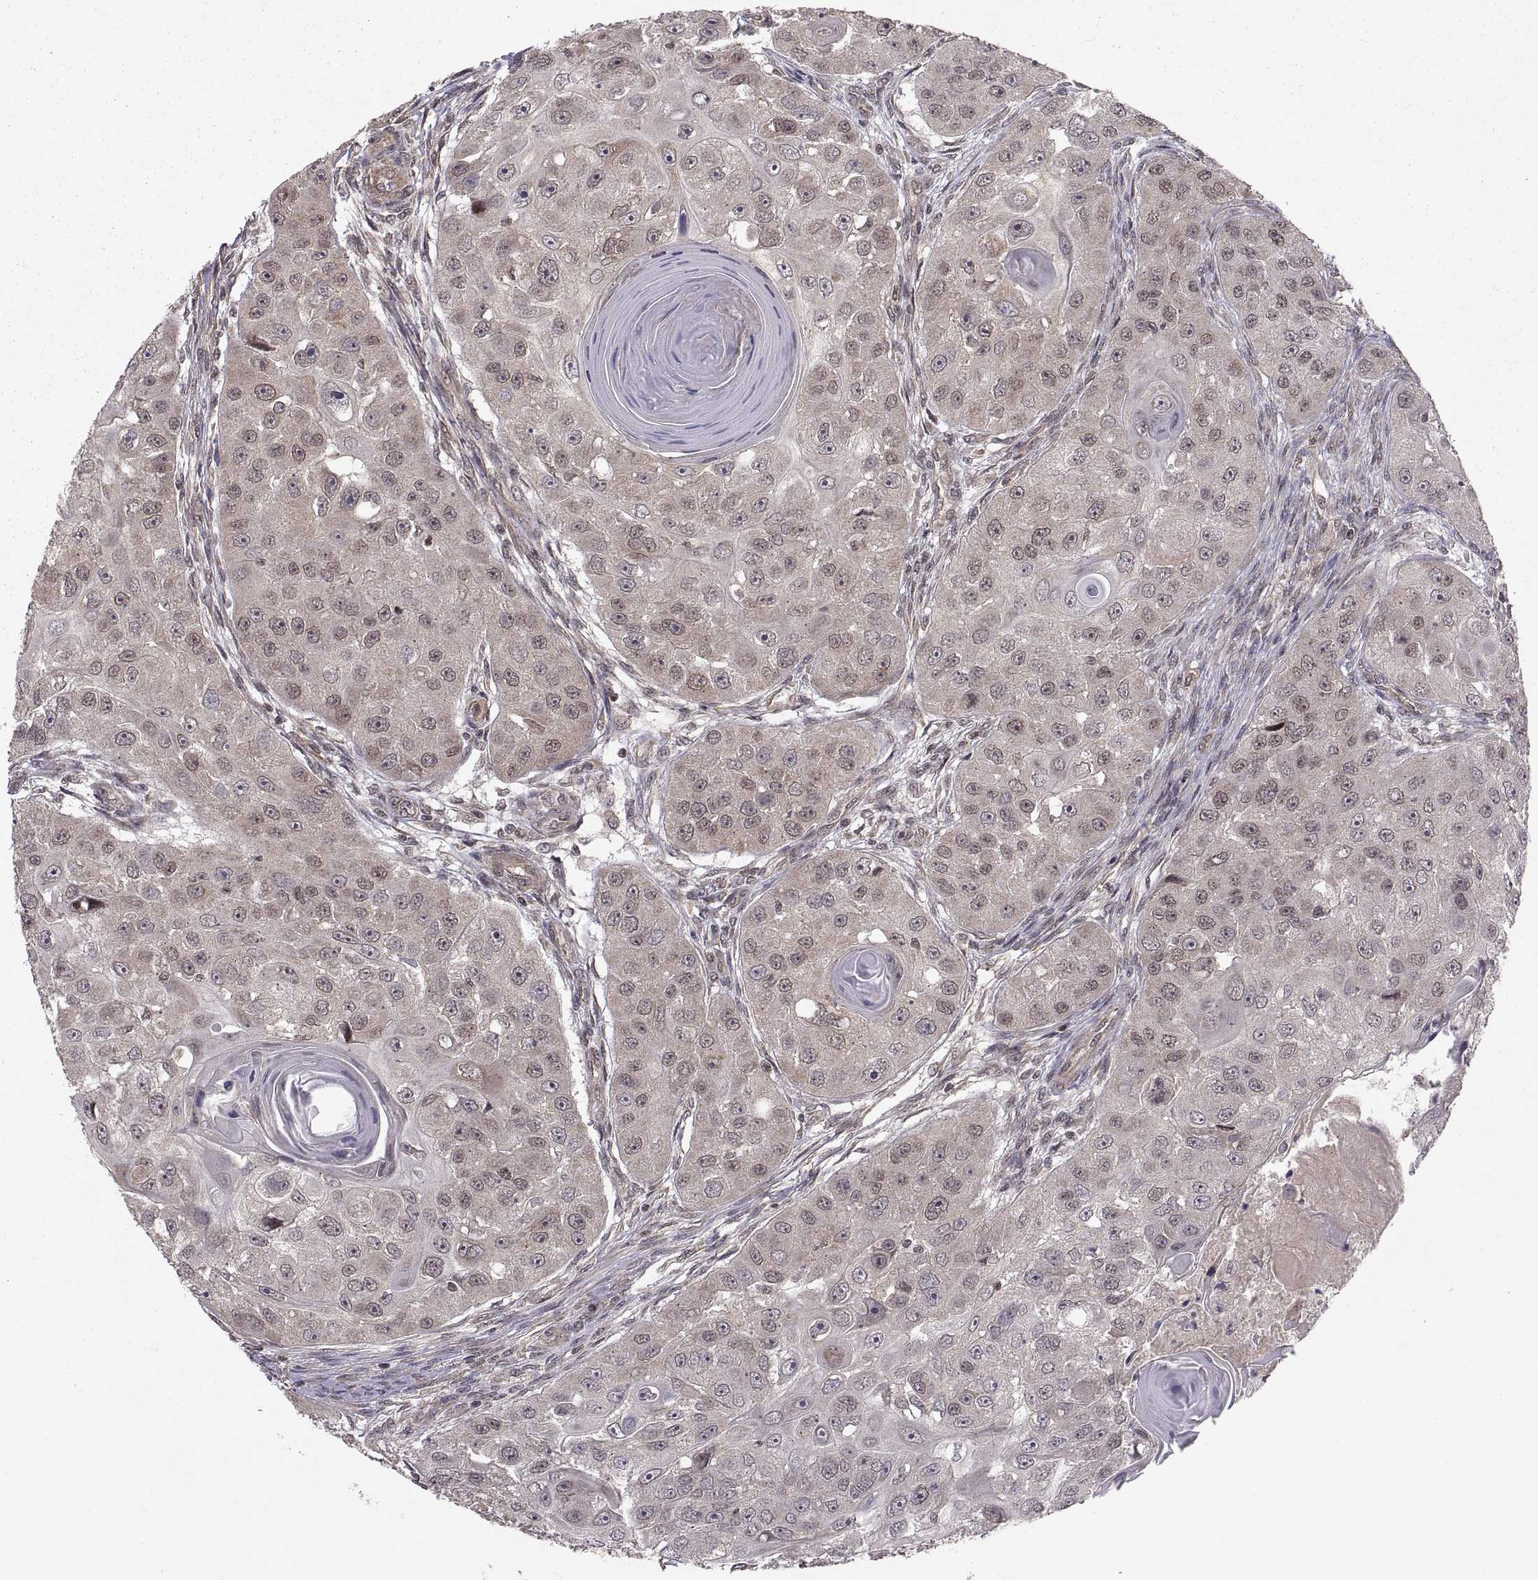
{"staining": {"intensity": "weak", "quantity": "25%-75%", "location": "cytoplasmic/membranous"}, "tissue": "head and neck cancer", "cell_type": "Tumor cells", "image_type": "cancer", "snomed": [{"axis": "morphology", "description": "Squamous cell carcinoma, NOS"}, {"axis": "topography", "description": "Head-Neck"}], "caption": "Weak cytoplasmic/membranous protein staining is appreciated in approximately 25%-75% of tumor cells in squamous cell carcinoma (head and neck).", "gene": "ABL2", "patient": {"sex": "male", "age": 51}}